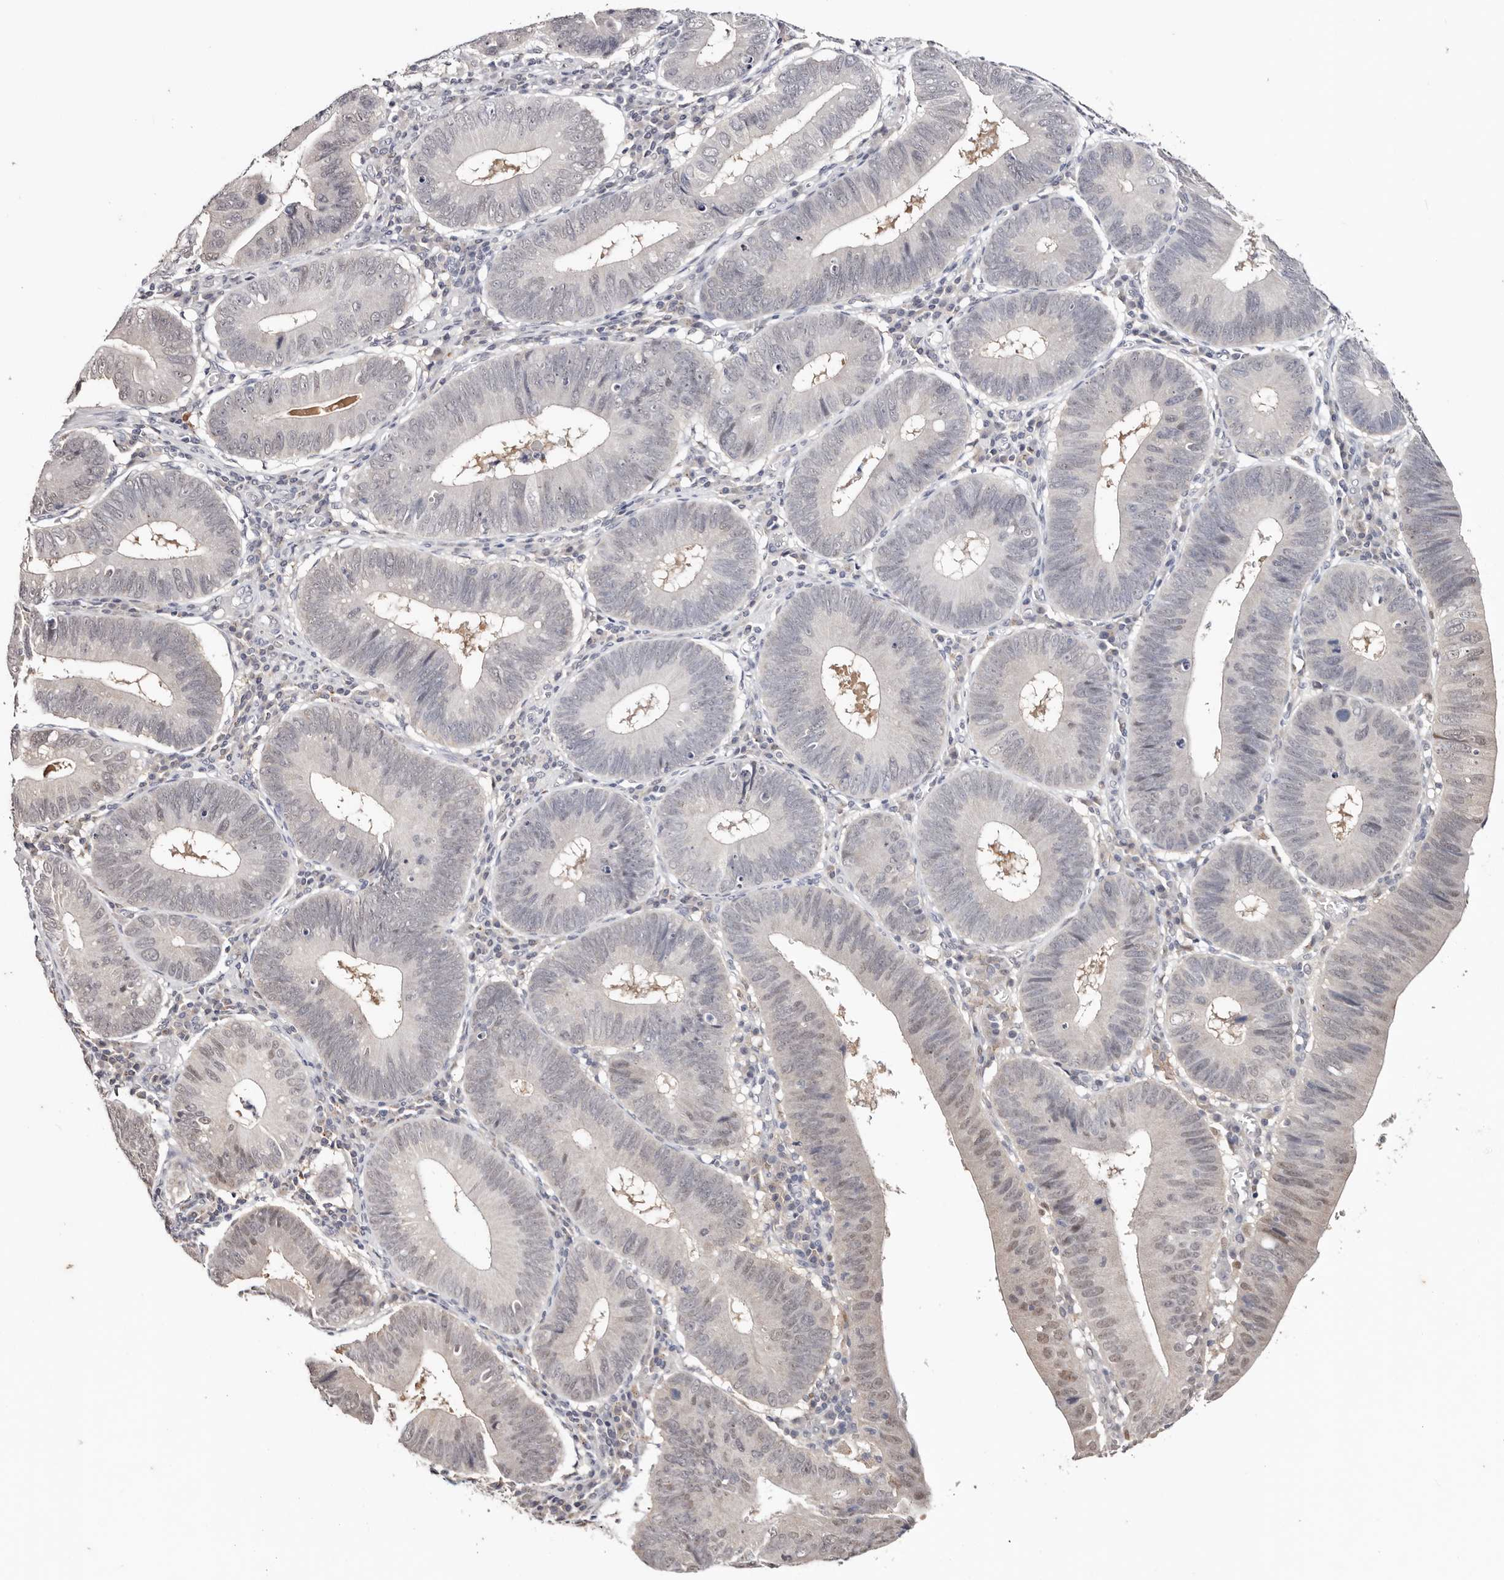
{"staining": {"intensity": "weak", "quantity": "<25%", "location": "nuclear"}, "tissue": "stomach cancer", "cell_type": "Tumor cells", "image_type": "cancer", "snomed": [{"axis": "morphology", "description": "Adenocarcinoma, NOS"}, {"axis": "topography", "description": "Stomach"}], "caption": "Tumor cells show no significant protein positivity in stomach adenocarcinoma.", "gene": "TYW3", "patient": {"sex": "male", "age": 59}}